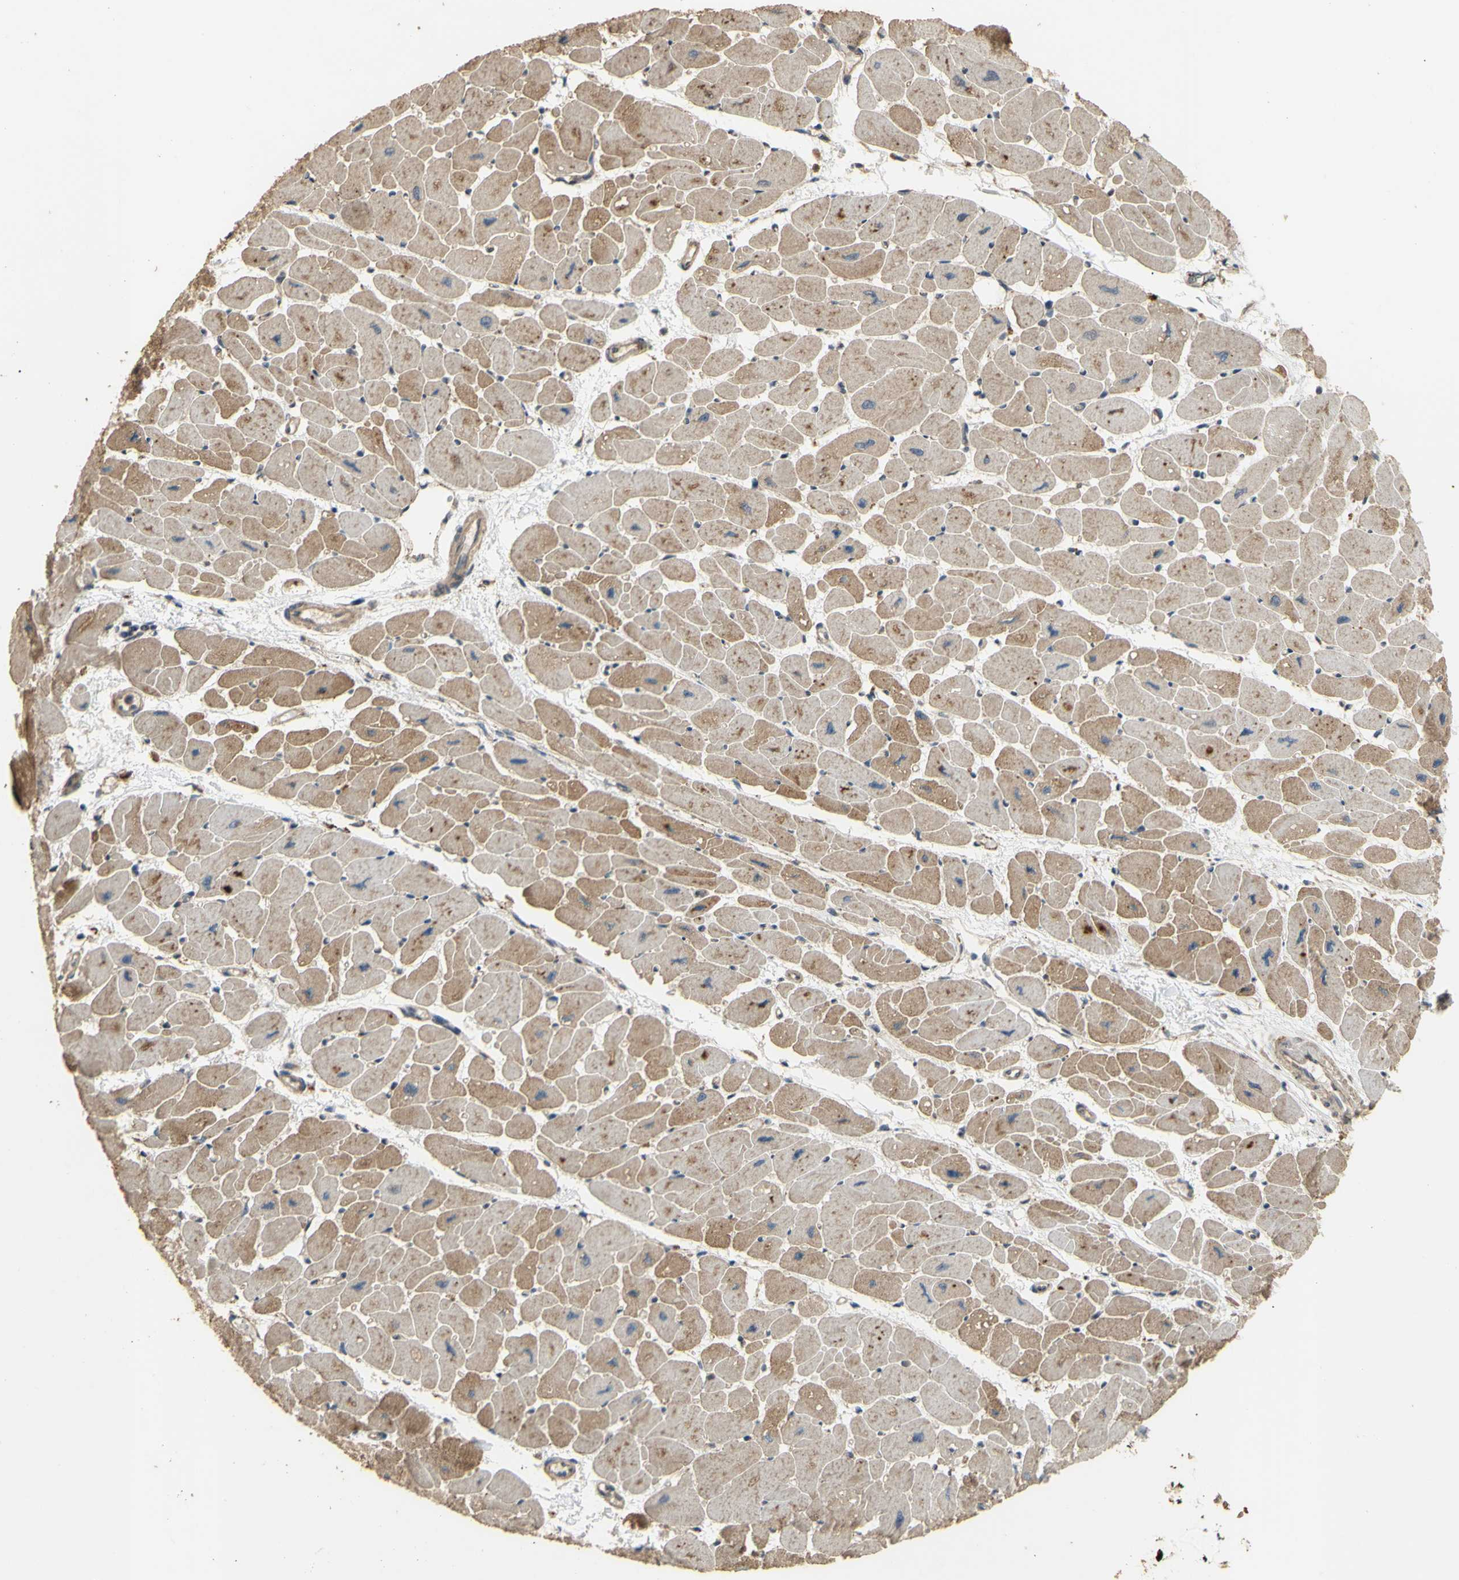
{"staining": {"intensity": "moderate", "quantity": ">75%", "location": "cytoplasmic/membranous"}, "tissue": "heart muscle", "cell_type": "Cardiomyocytes", "image_type": "normal", "snomed": [{"axis": "morphology", "description": "Normal tissue, NOS"}, {"axis": "topography", "description": "Heart"}], "caption": "Approximately >75% of cardiomyocytes in unremarkable heart muscle exhibit moderate cytoplasmic/membranous protein expression as visualized by brown immunohistochemical staining.", "gene": "GTF2E2", "patient": {"sex": "female", "age": 54}}